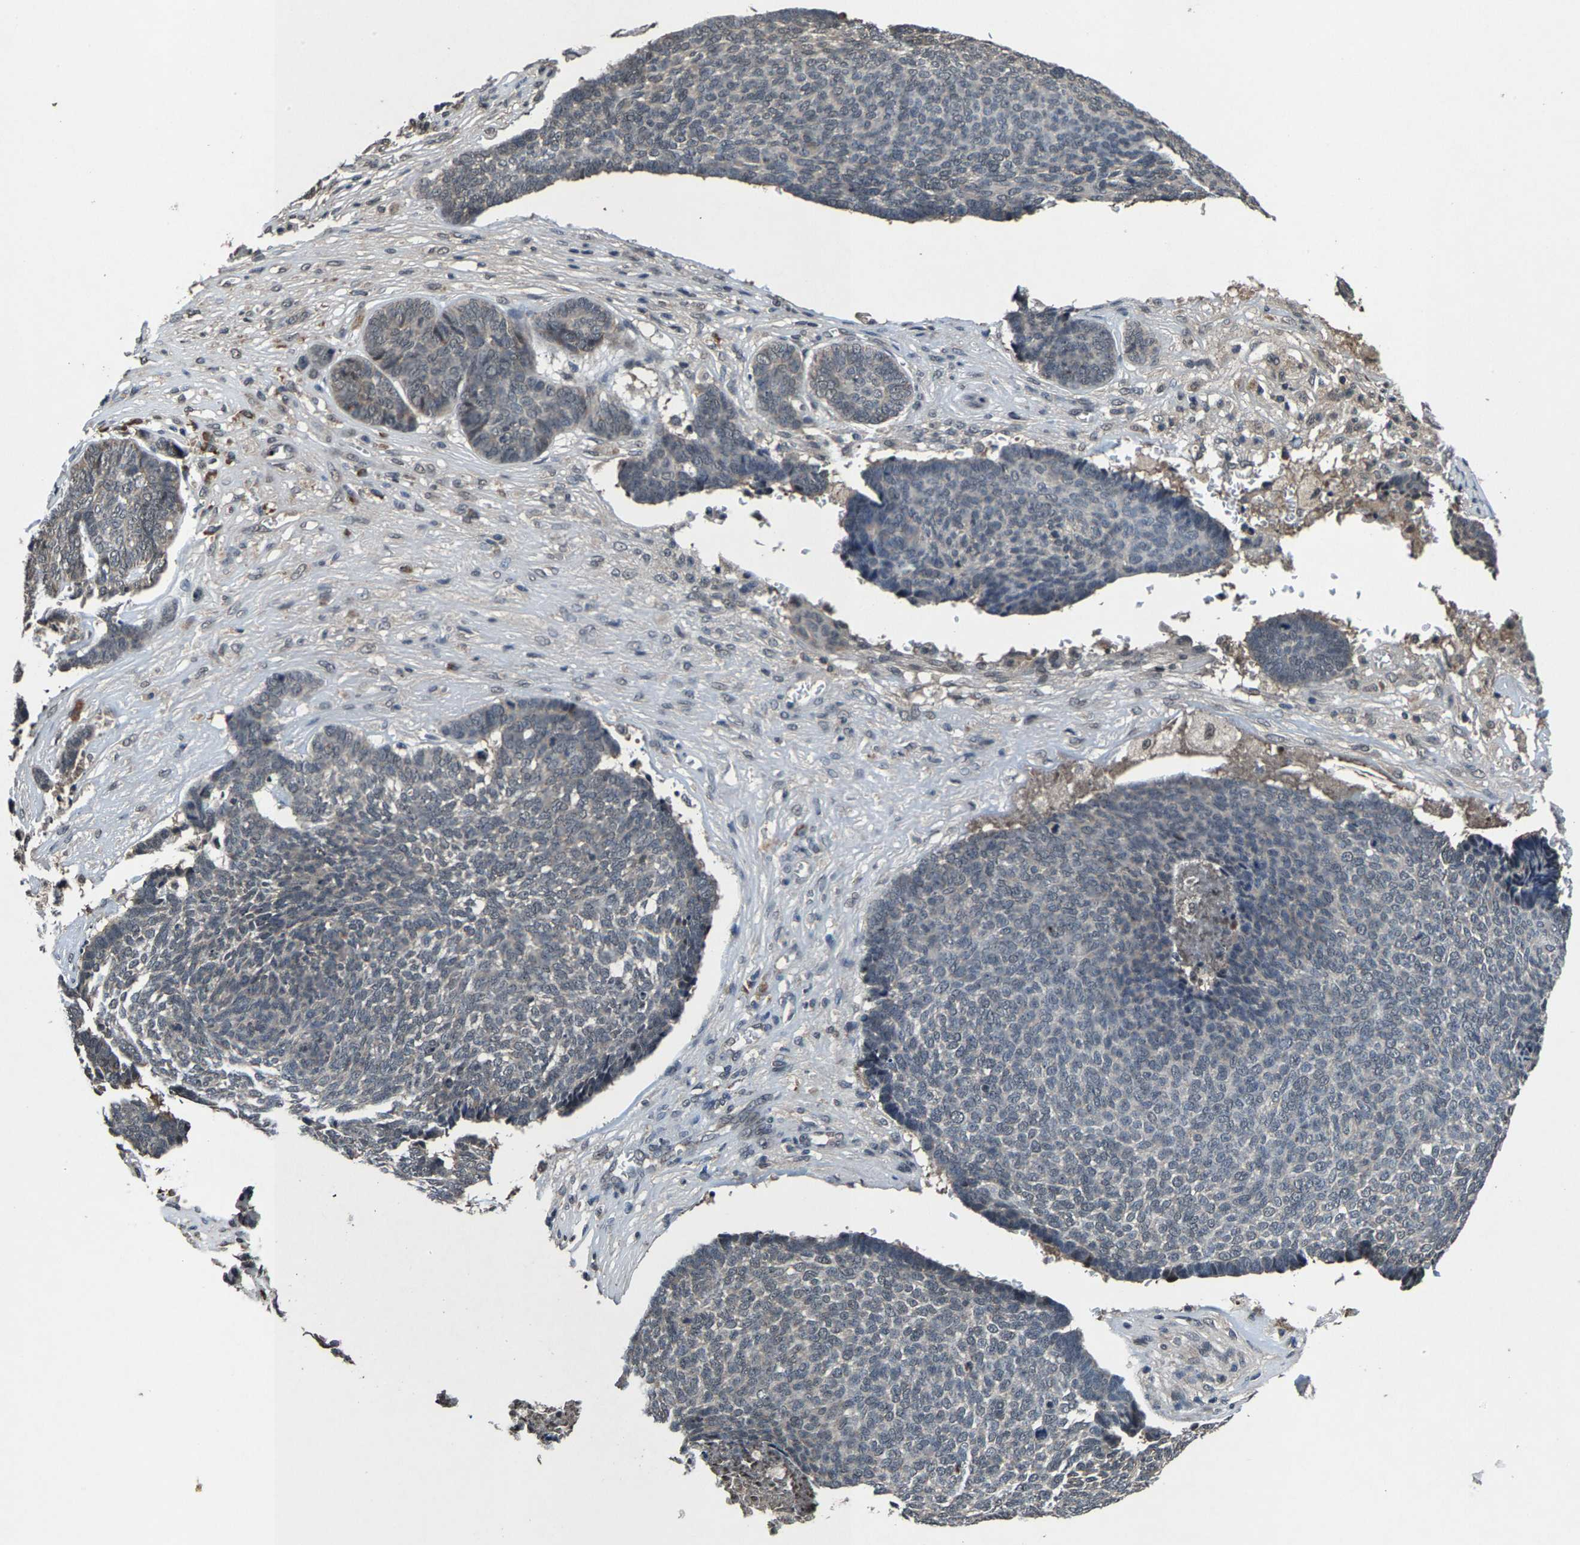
{"staining": {"intensity": "negative", "quantity": "none", "location": "none"}, "tissue": "skin cancer", "cell_type": "Tumor cells", "image_type": "cancer", "snomed": [{"axis": "morphology", "description": "Basal cell carcinoma"}, {"axis": "topography", "description": "Skin"}], "caption": "The micrograph demonstrates no staining of tumor cells in skin cancer (basal cell carcinoma).", "gene": "HUWE1", "patient": {"sex": "male", "age": 84}}